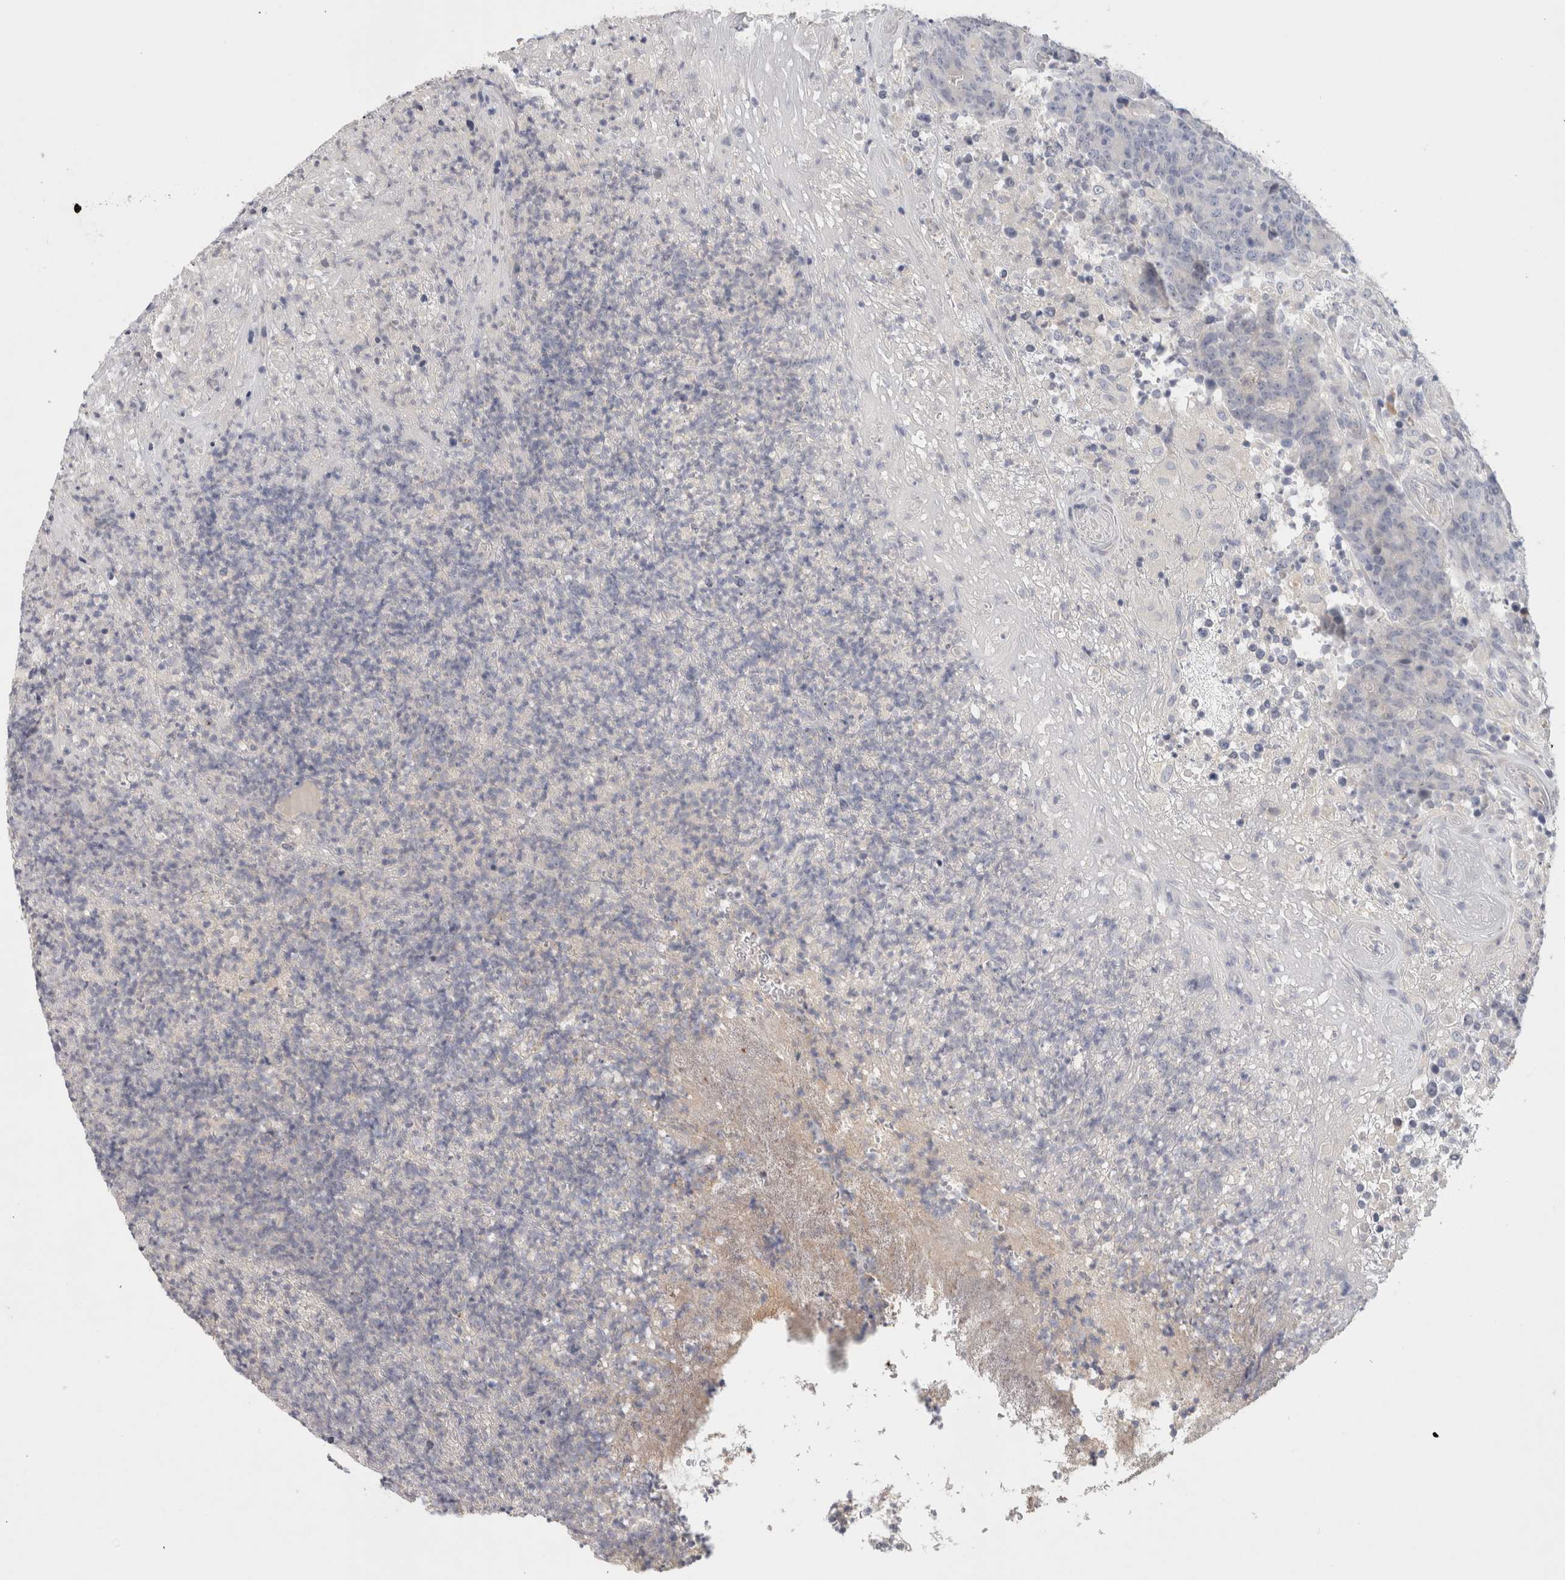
{"staining": {"intensity": "negative", "quantity": "none", "location": "none"}, "tissue": "colorectal cancer", "cell_type": "Tumor cells", "image_type": "cancer", "snomed": [{"axis": "morphology", "description": "Normal tissue, NOS"}, {"axis": "morphology", "description": "Adenocarcinoma, NOS"}, {"axis": "topography", "description": "Colon"}], "caption": "Tumor cells are negative for brown protein staining in adenocarcinoma (colorectal). Nuclei are stained in blue.", "gene": "STK31", "patient": {"sex": "female", "age": 75}}